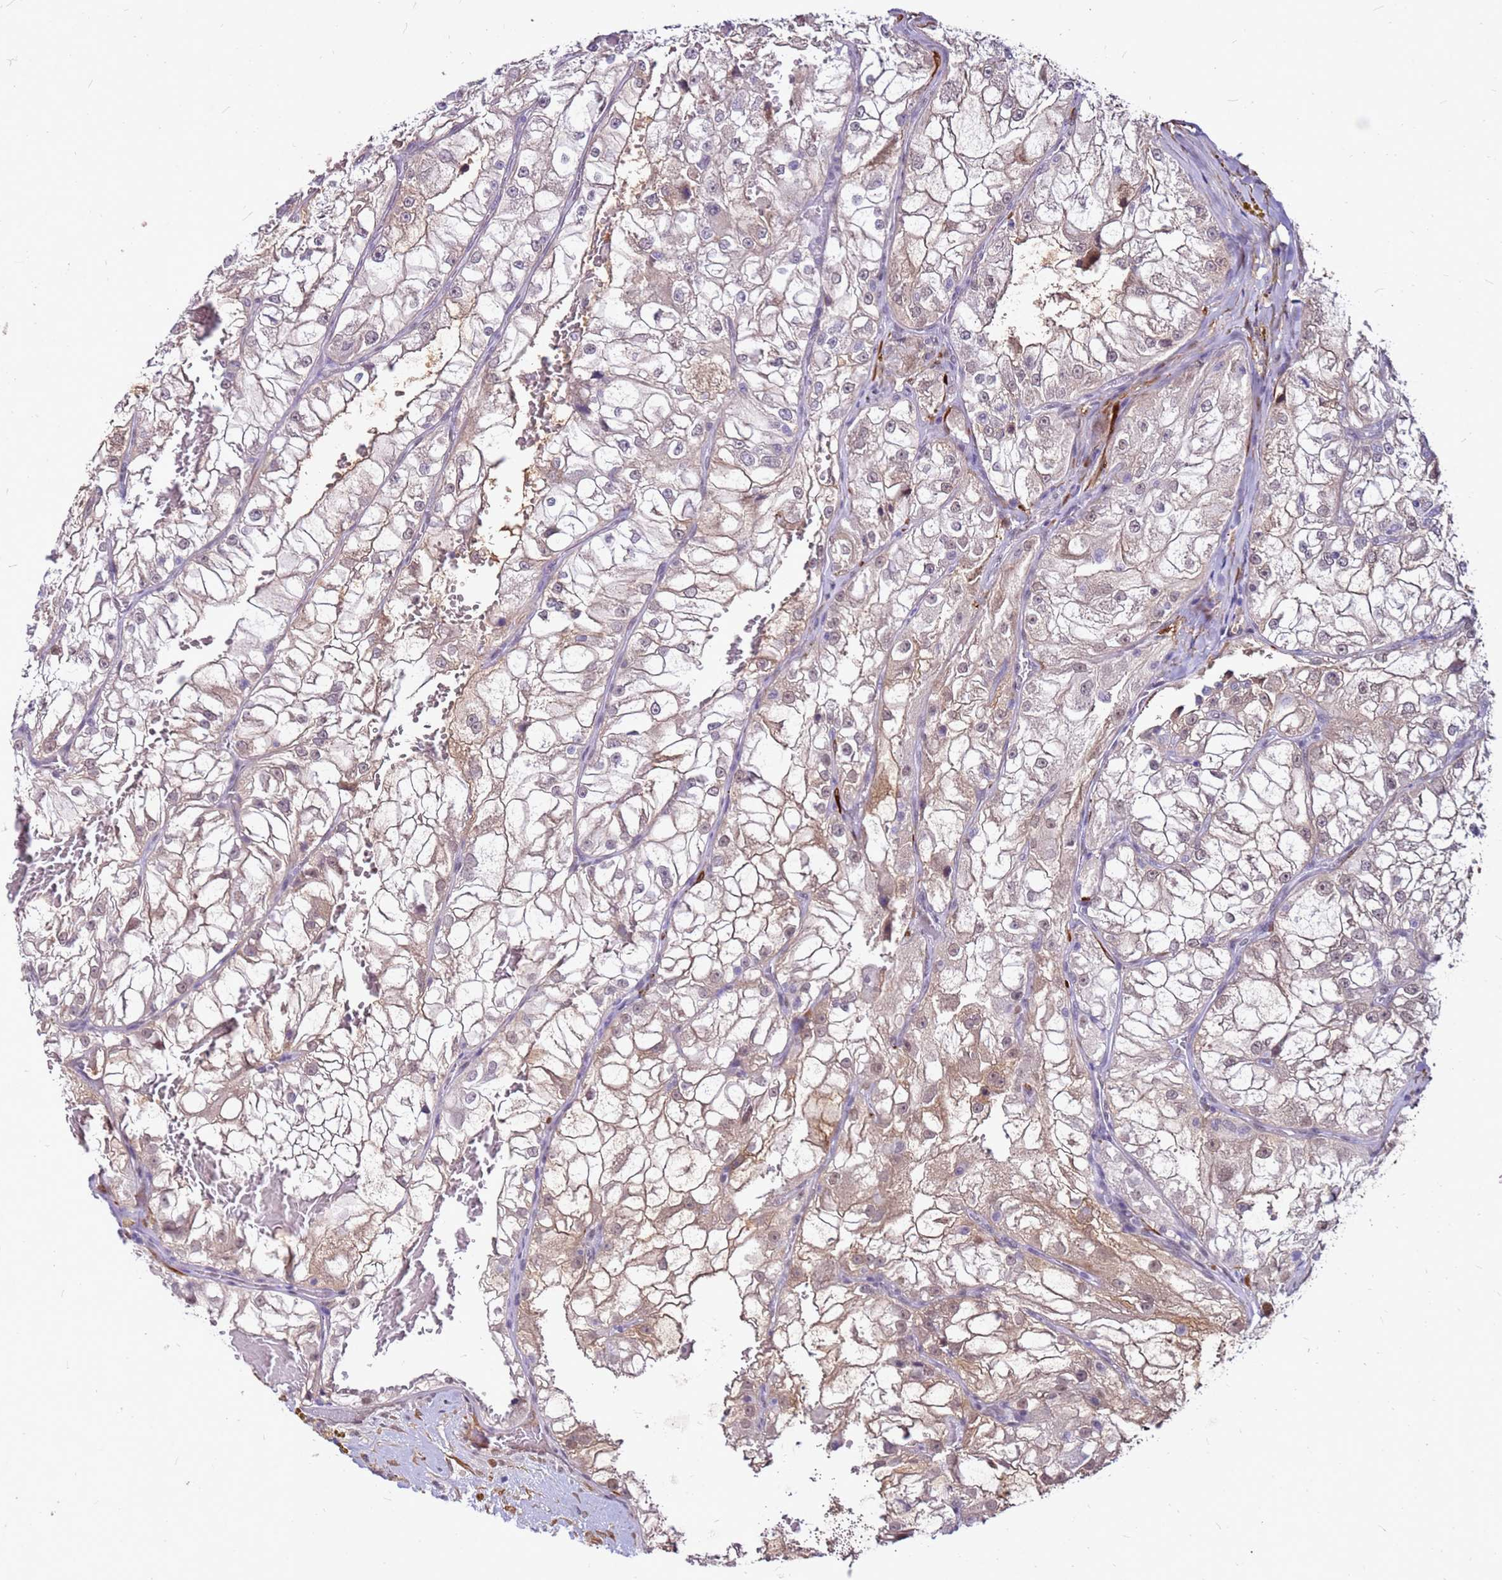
{"staining": {"intensity": "weak", "quantity": "25%-75%", "location": "cytoplasmic/membranous"}, "tissue": "renal cancer", "cell_type": "Tumor cells", "image_type": "cancer", "snomed": [{"axis": "morphology", "description": "Adenocarcinoma, NOS"}, {"axis": "topography", "description": "Kidney"}], "caption": "IHC histopathology image of renal cancer stained for a protein (brown), which reveals low levels of weak cytoplasmic/membranous staining in approximately 25%-75% of tumor cells.", "gene": "ALDH1A3", "patient": {"sex": "female", "age": 72}}